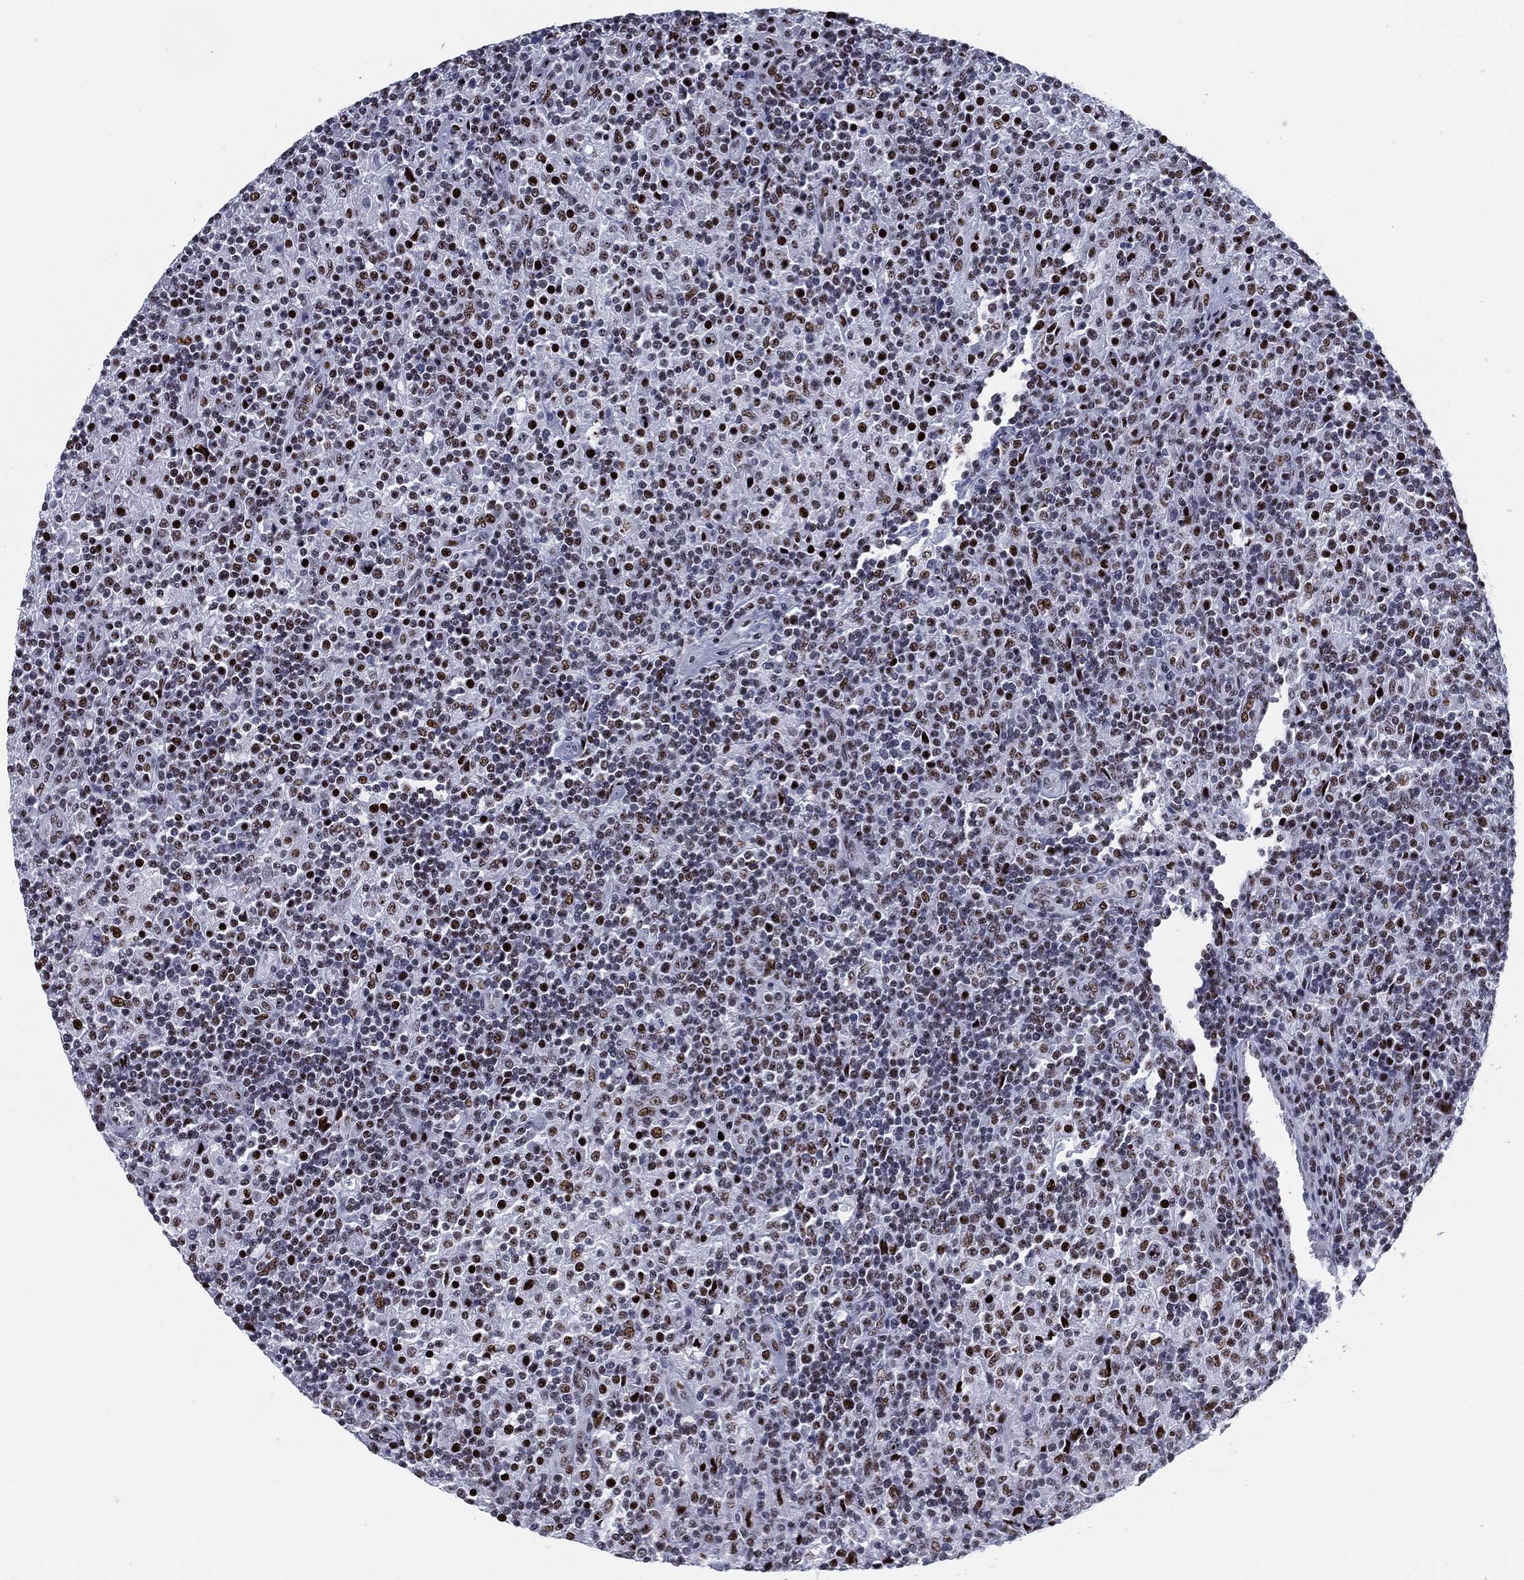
{"staining": {"intensity": "strong", "quantity": ">75%", "location": "nuclear"}, "tissue": "lymphoma", "cell_type": "Tumor cells", "image_type": "cancer", "snomed": [{"axis": "morphology", "description": "Hodgkin's disease, NOS"}, {"axis": "topography", "description": "Lymph node"}], "caption": "Tumor cells demonstrate strong nuclear expression in approximately >75% of cells in lymphoma.", "gene": "CYB561D2", "patient": {"sex": "male", "age": 70}}